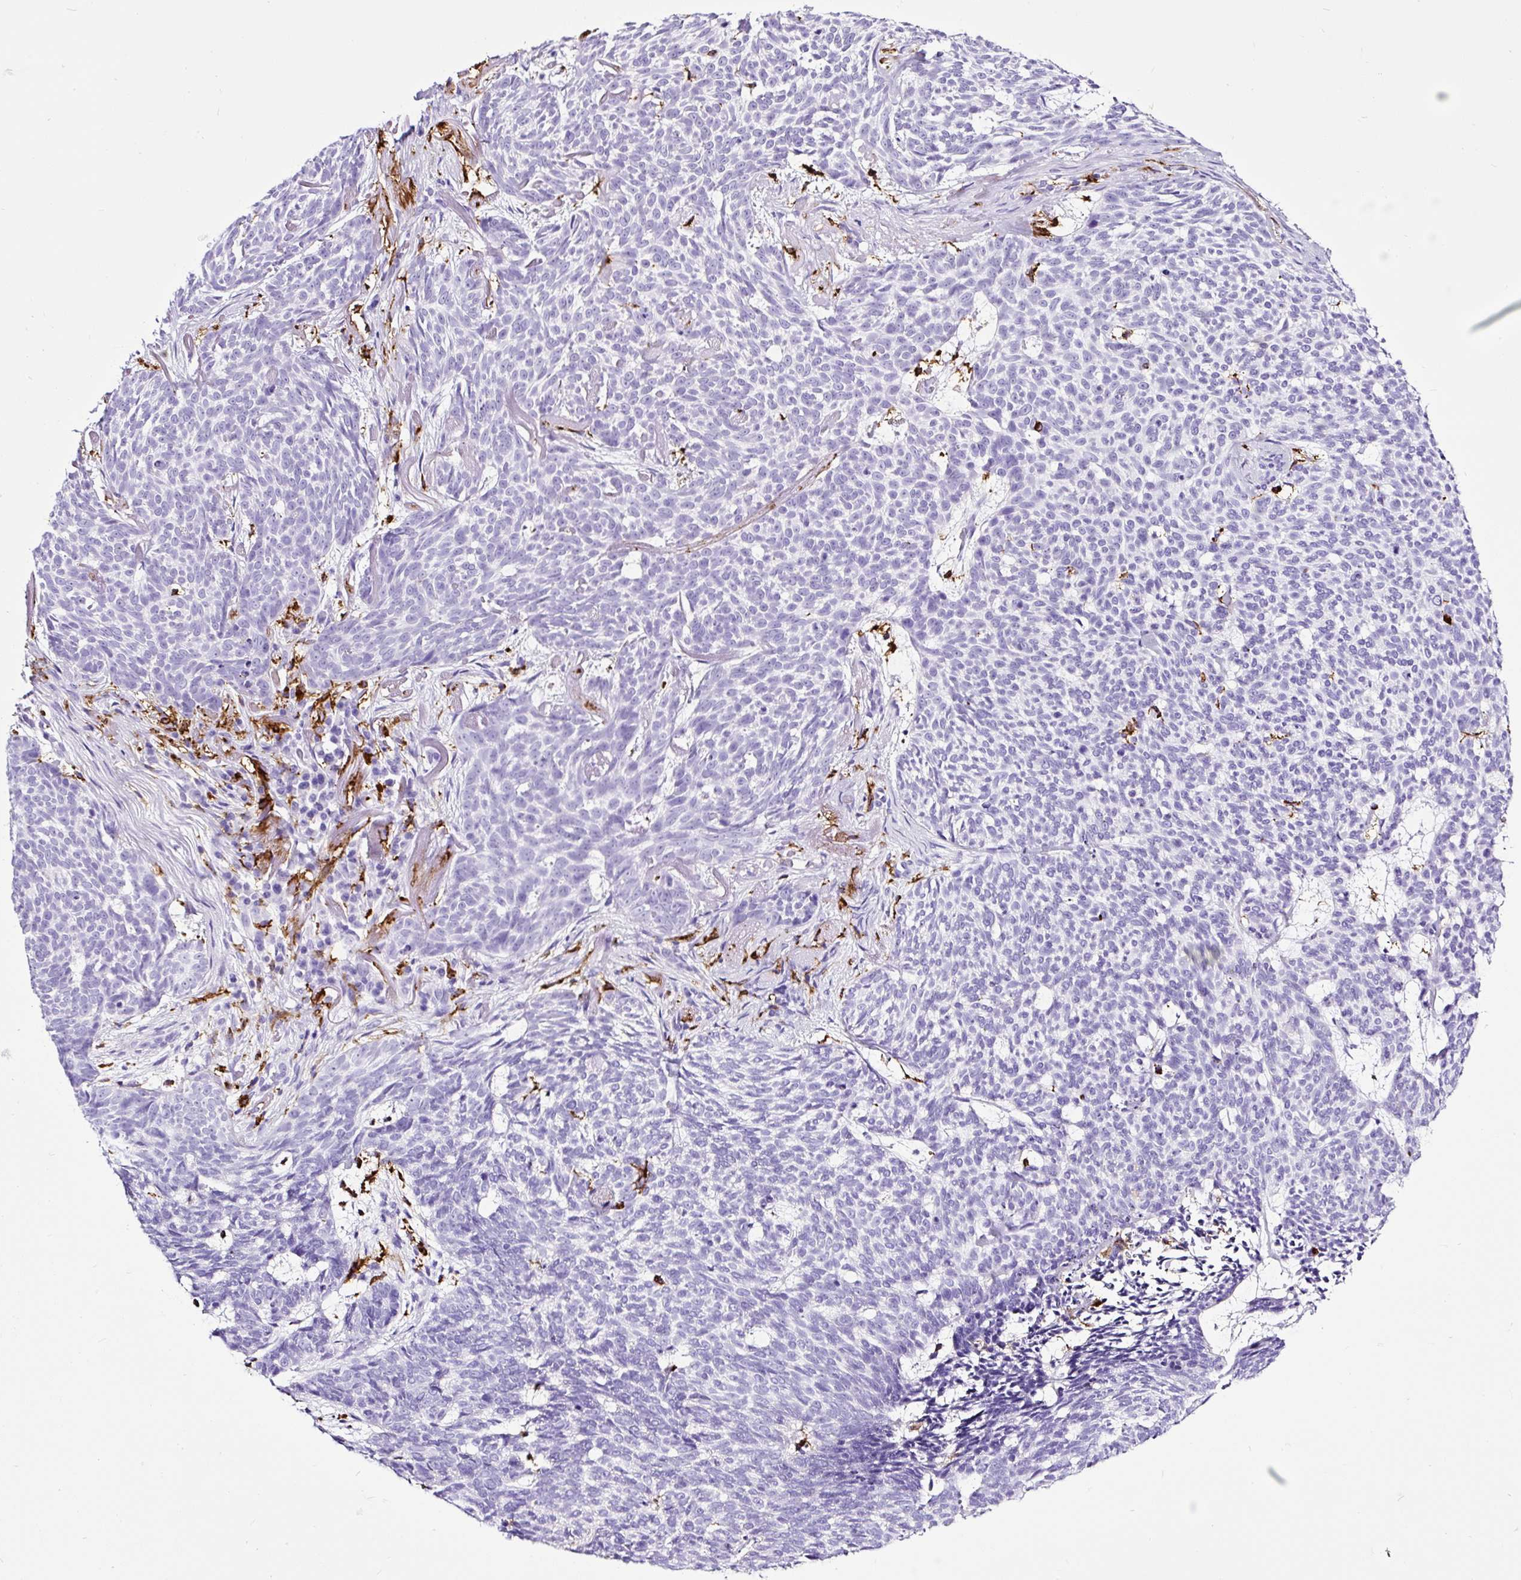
{"staining": {"intensity": "negative", "quantity": "none", "location": "none"}, "tissue": "skin cancer", "cell_type": "Tumor cells", "image_type": "cancer", "snomed": [{"axis": "morphology", "description": "Basal cell carcinoma"}, {"axis": "topography", "description": "Skin"}], "caption": "Tumor cells are negative for brown protein staining in basal cell carcinoma (skin).", "gene": "HLA-DRA", "patient": {"sex": "female", "age": 93}}